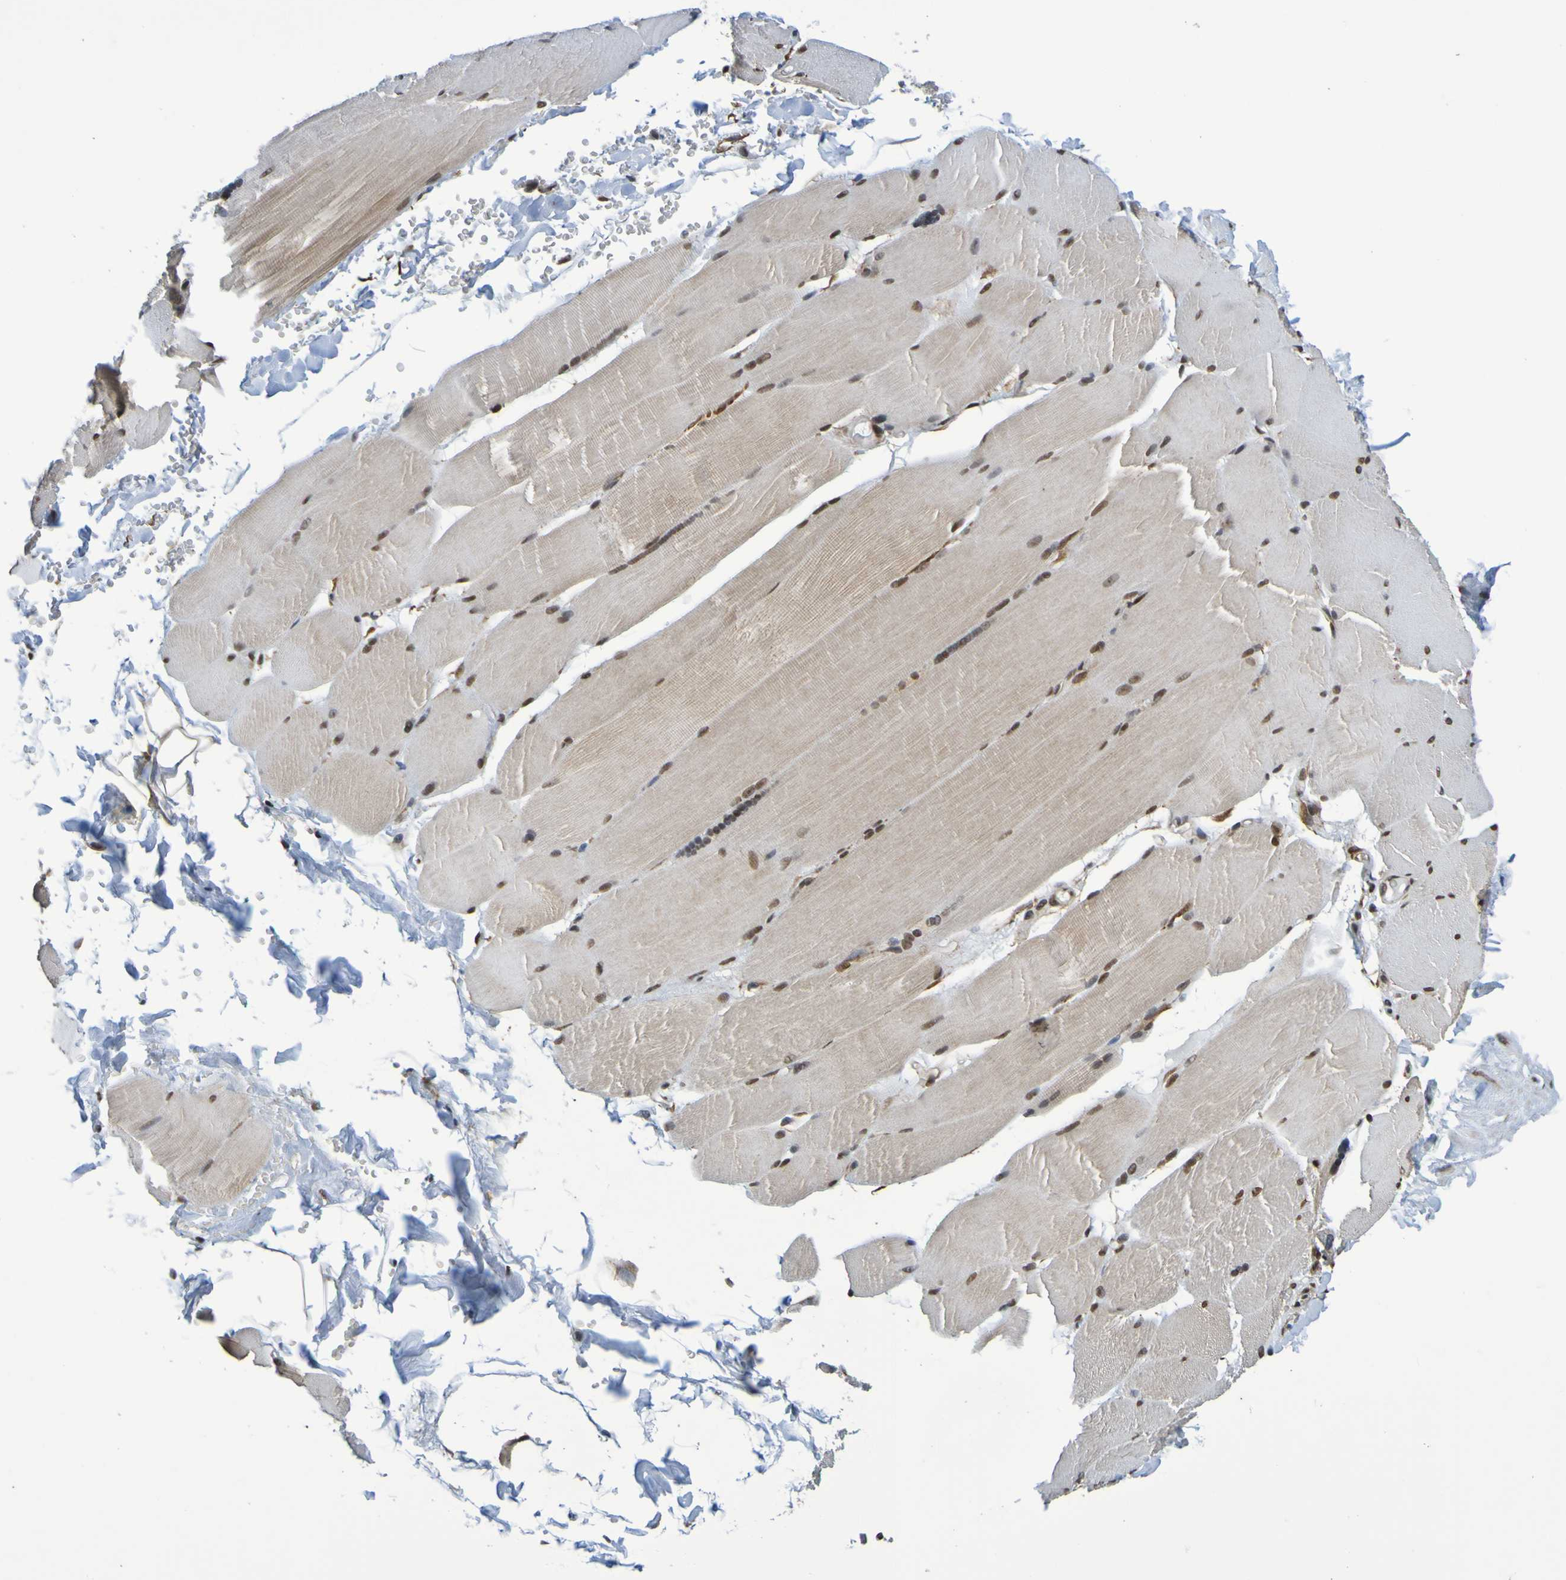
{"staining": {"intensity": "strong", "quantity": ">75%", "location": "nuclear"}, "tissue": "skeletal muscle", "cell_type": "Myocytes", "image_type": "normal", "snomed": [{"axis": "morphology", "description": "Normal tissue, NOS"}, {"axis": "topography", "description": "Skin"}, {"axis": "topography", "description": "Skeletal muscle"}], "caption": "Immunohistochemistry (IHC) photomicrograph of unremarkable human skeletal muscle stained for a protein (brown), which reveals high levels of strong nuclear expression in approximately >75% of myocytes.", "gene": "HDAC2", "patient": {"sex": "male", "age": 83}}